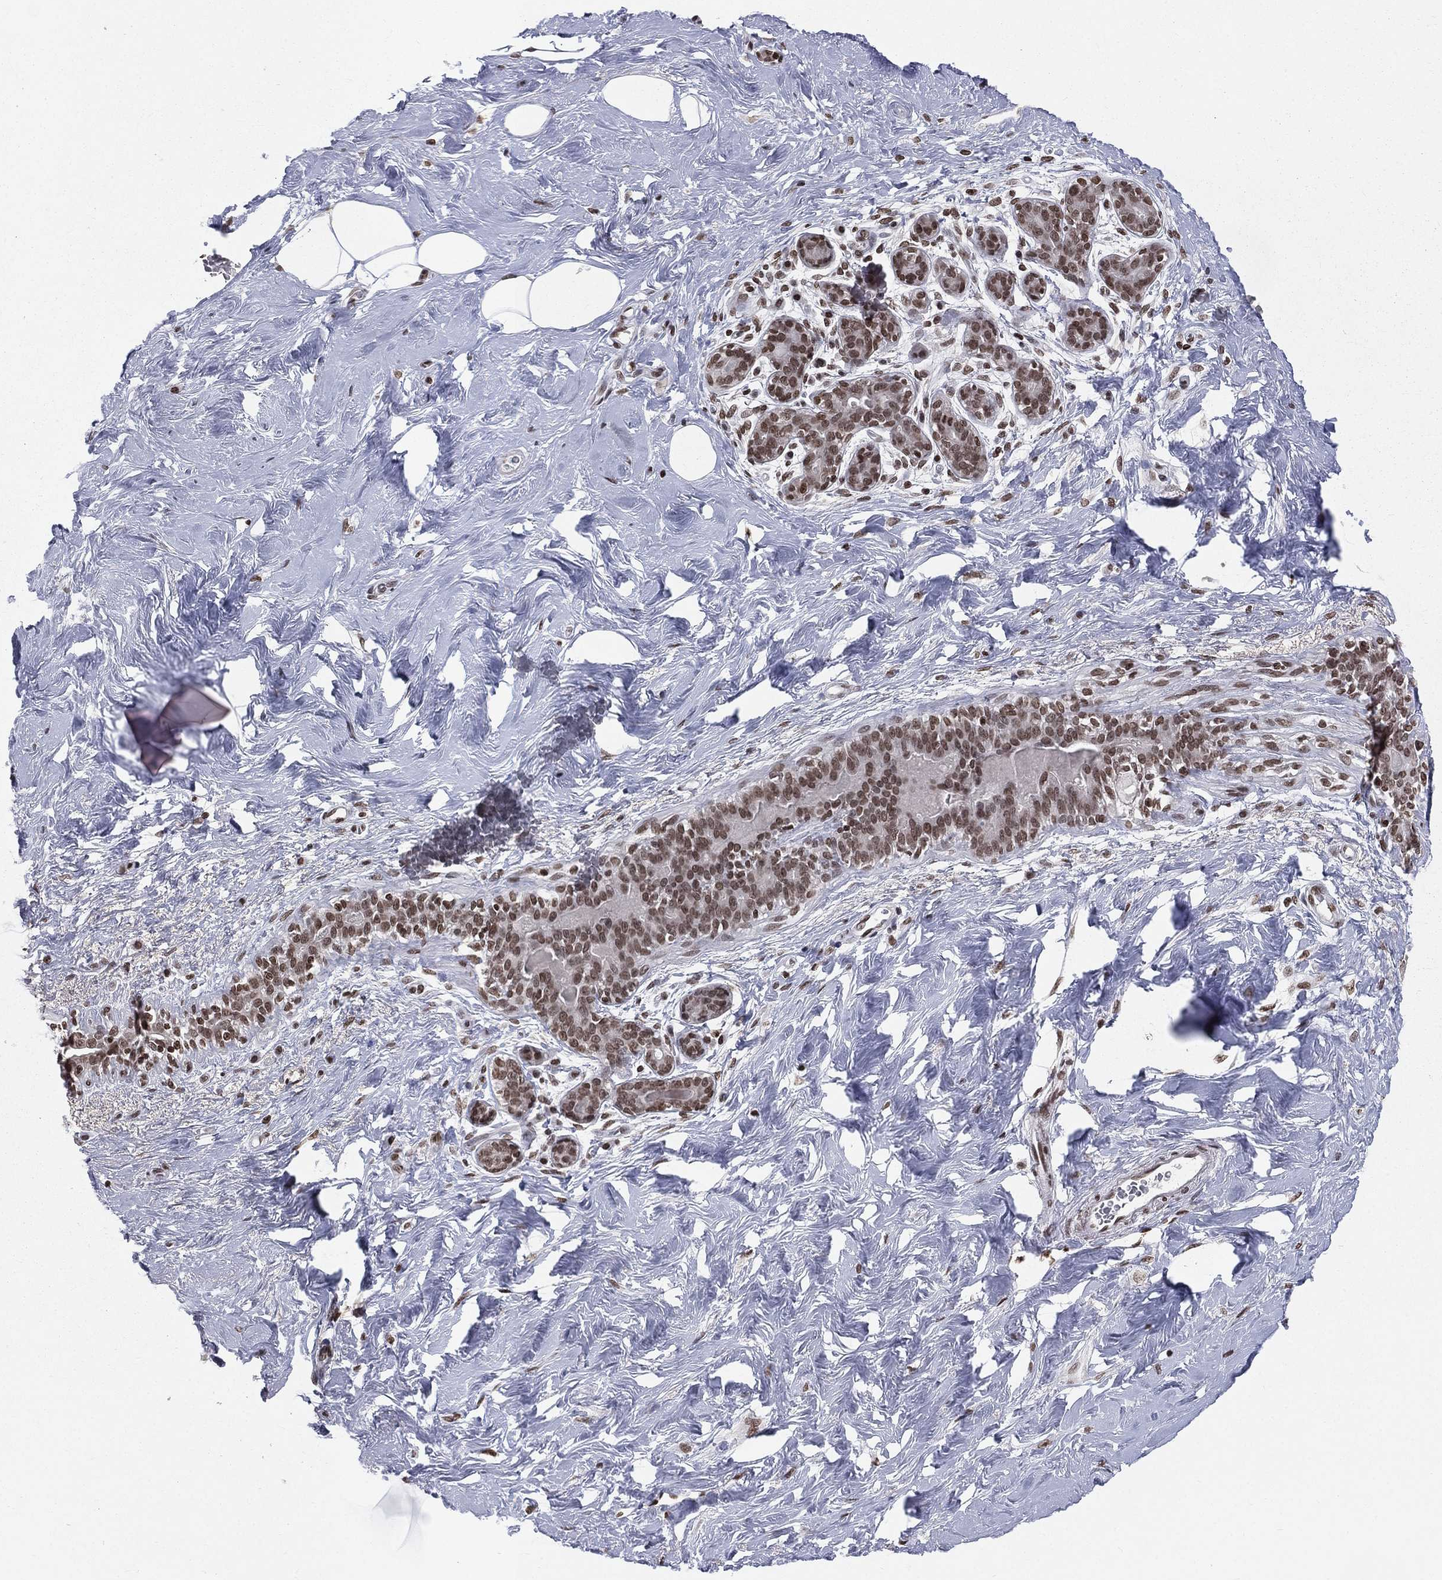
{"staining": {"intensity": "moderate", "quantity": ">75%", "location": "nuclear"}, "tissue": "breast", "cell_type": "Glandular cells", "image_type": "normal", "snomed": [{"axis": "morphology", "description": "Normal tissue, NOS"}, {"axis": "topography", "description": "Breast"}], "caption": "An image of human breast stained for a protein exhibits moderate nuclear brown staining in glandular cells. Nuclei are stained in blue.", "gene": "RFX7", "patient": {"sex": "female", "age": 43}}